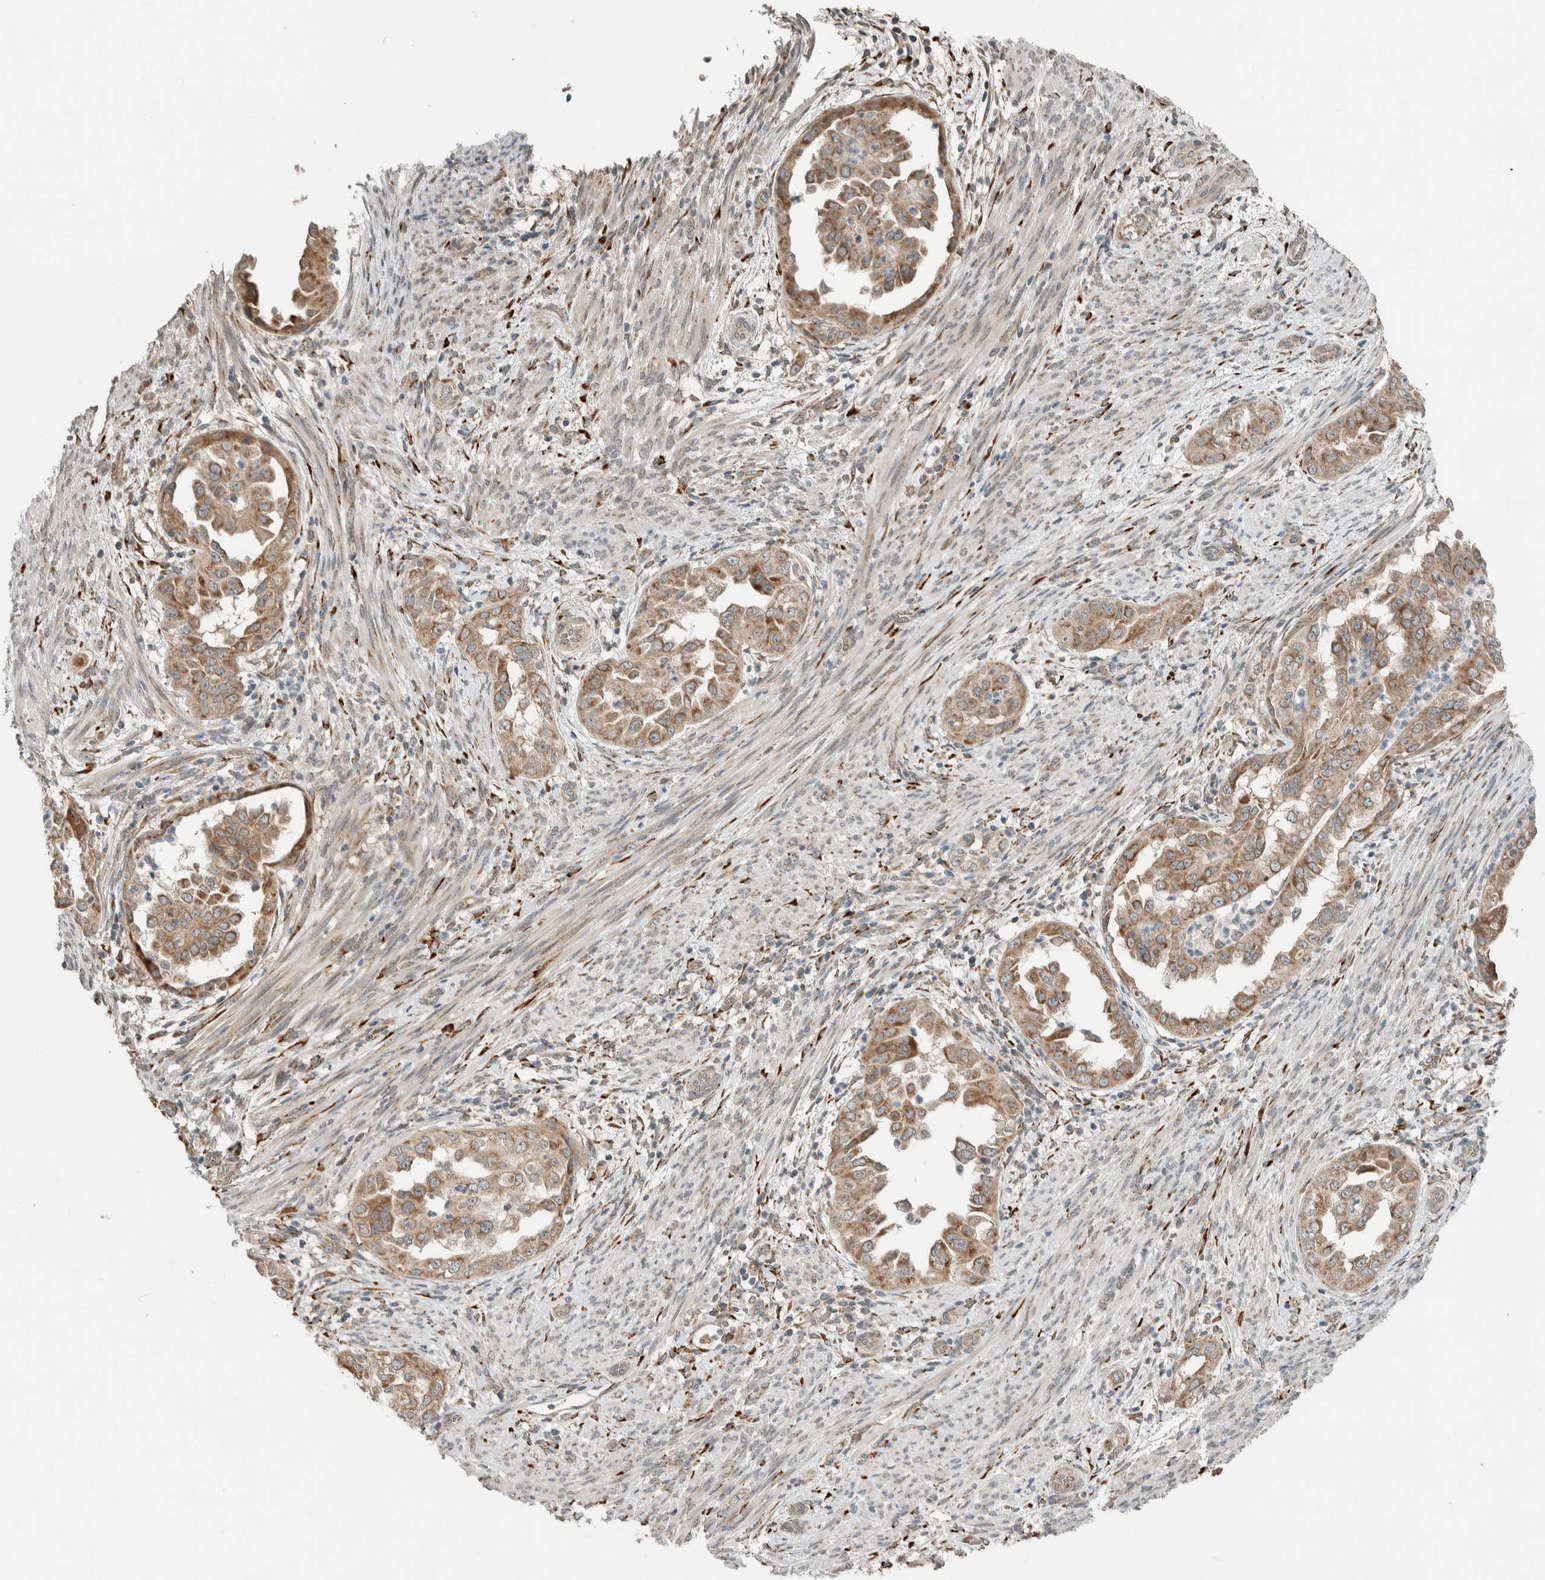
{"staining": {"intensity": "moderate", "quantity": ">75%", "location": "cytoplasmic/membranous"}, "tissue": "endometrial cancer", "cell_type": "Tumor cells", "image_type": "cancer", "snomed": [{"axis": "morphology", "description": "Adenocarcinoma, NOS"}, {"axis": "topography", "description": "Endometrium"}], "caption": "High-magnification brightfield microscopy of endometrial cancer stained with DAB (brown) and counterstained with hematoxylin (blue). tumor cells exhibit moderate cytoplasmic/membranous positivity is present in approximately>75% of cells.", "gene": "CTBP2", "patient": {"sex": "female", "age": 85}}